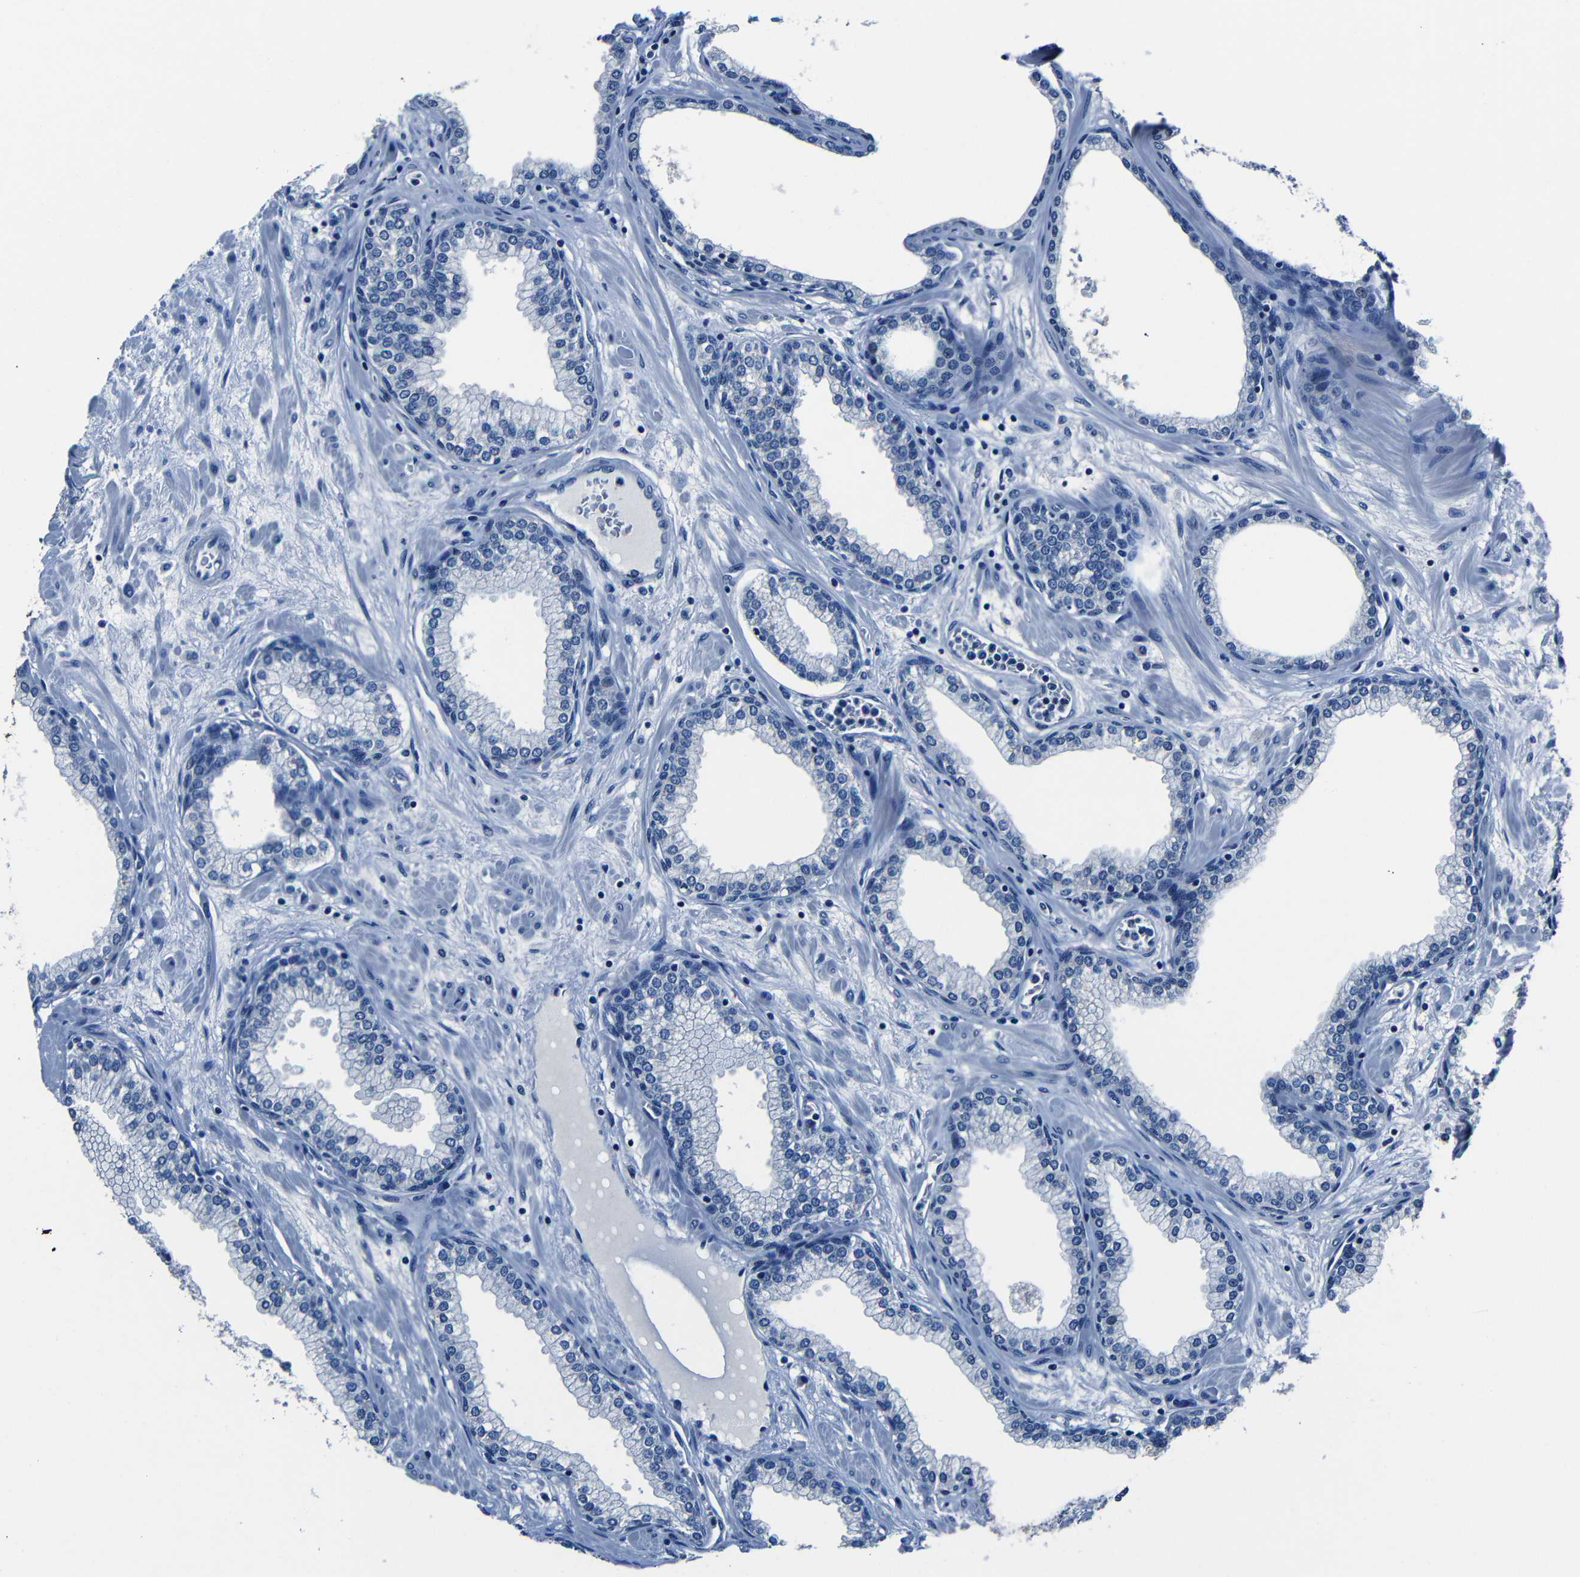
{"staining": {"intensity": "negative", "quantity": "none", "location": "none"}, "tissue": "prostate", "cell_type": "Glandular cells", "image_type": "normal", "snomed": [{"axis": "morphology", "description": "Normal tissue, NOS"}, {"axis": "morphology", "description": "Urothelial carcinoma, Low grade"}, {"axis": "topography", "description": "Urinary bladder"}, {"axis": "topography", "description": "Prostate"}], "caption": "Protein analysis of normal prostate reveals no significant expression in glandular cells.", "gene": "NCMAP", "patient": {"sex": "male", "age": 60}}